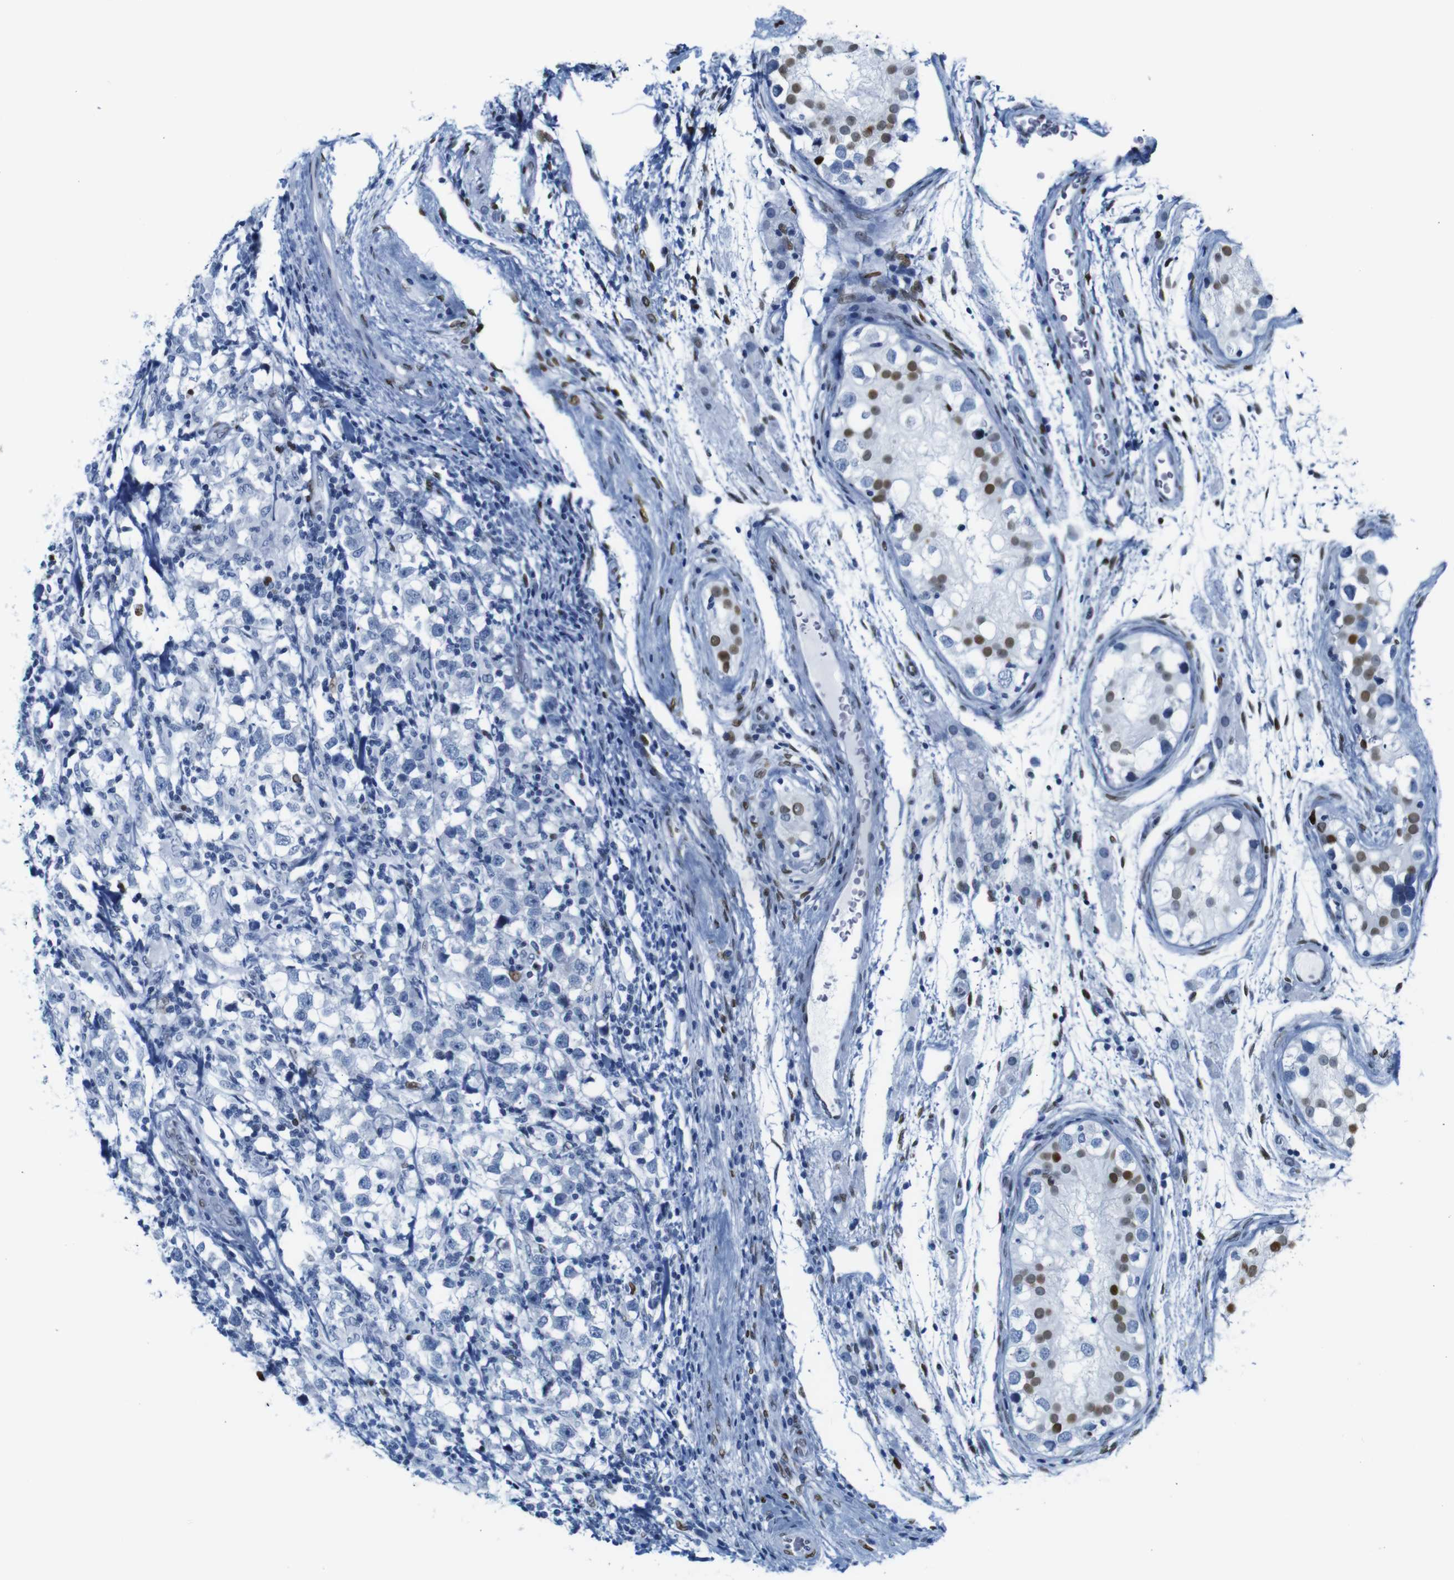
{"staining": {"intensity": "negative", "quantity": "none", "location": "none"}, "tissue": "testis cancer", "cell_type": "Tumor cells", "image_type": "cancer", "snomed": [{"axis": "morphology", "description": "Carcinoma, Embryonal, NOS"}, {"axis": "topography", "description": "Testis"}], "caption": "DAB immunohistochemical staining of testis embryonal carcinoma reveals no significant staining in tumor cells. (DAB (3,3'-diaminobenzidine) immunohistochemistry, high magnification).", "gene": "NPIPB15", "patient": {"sex": "male", "age": 21}}